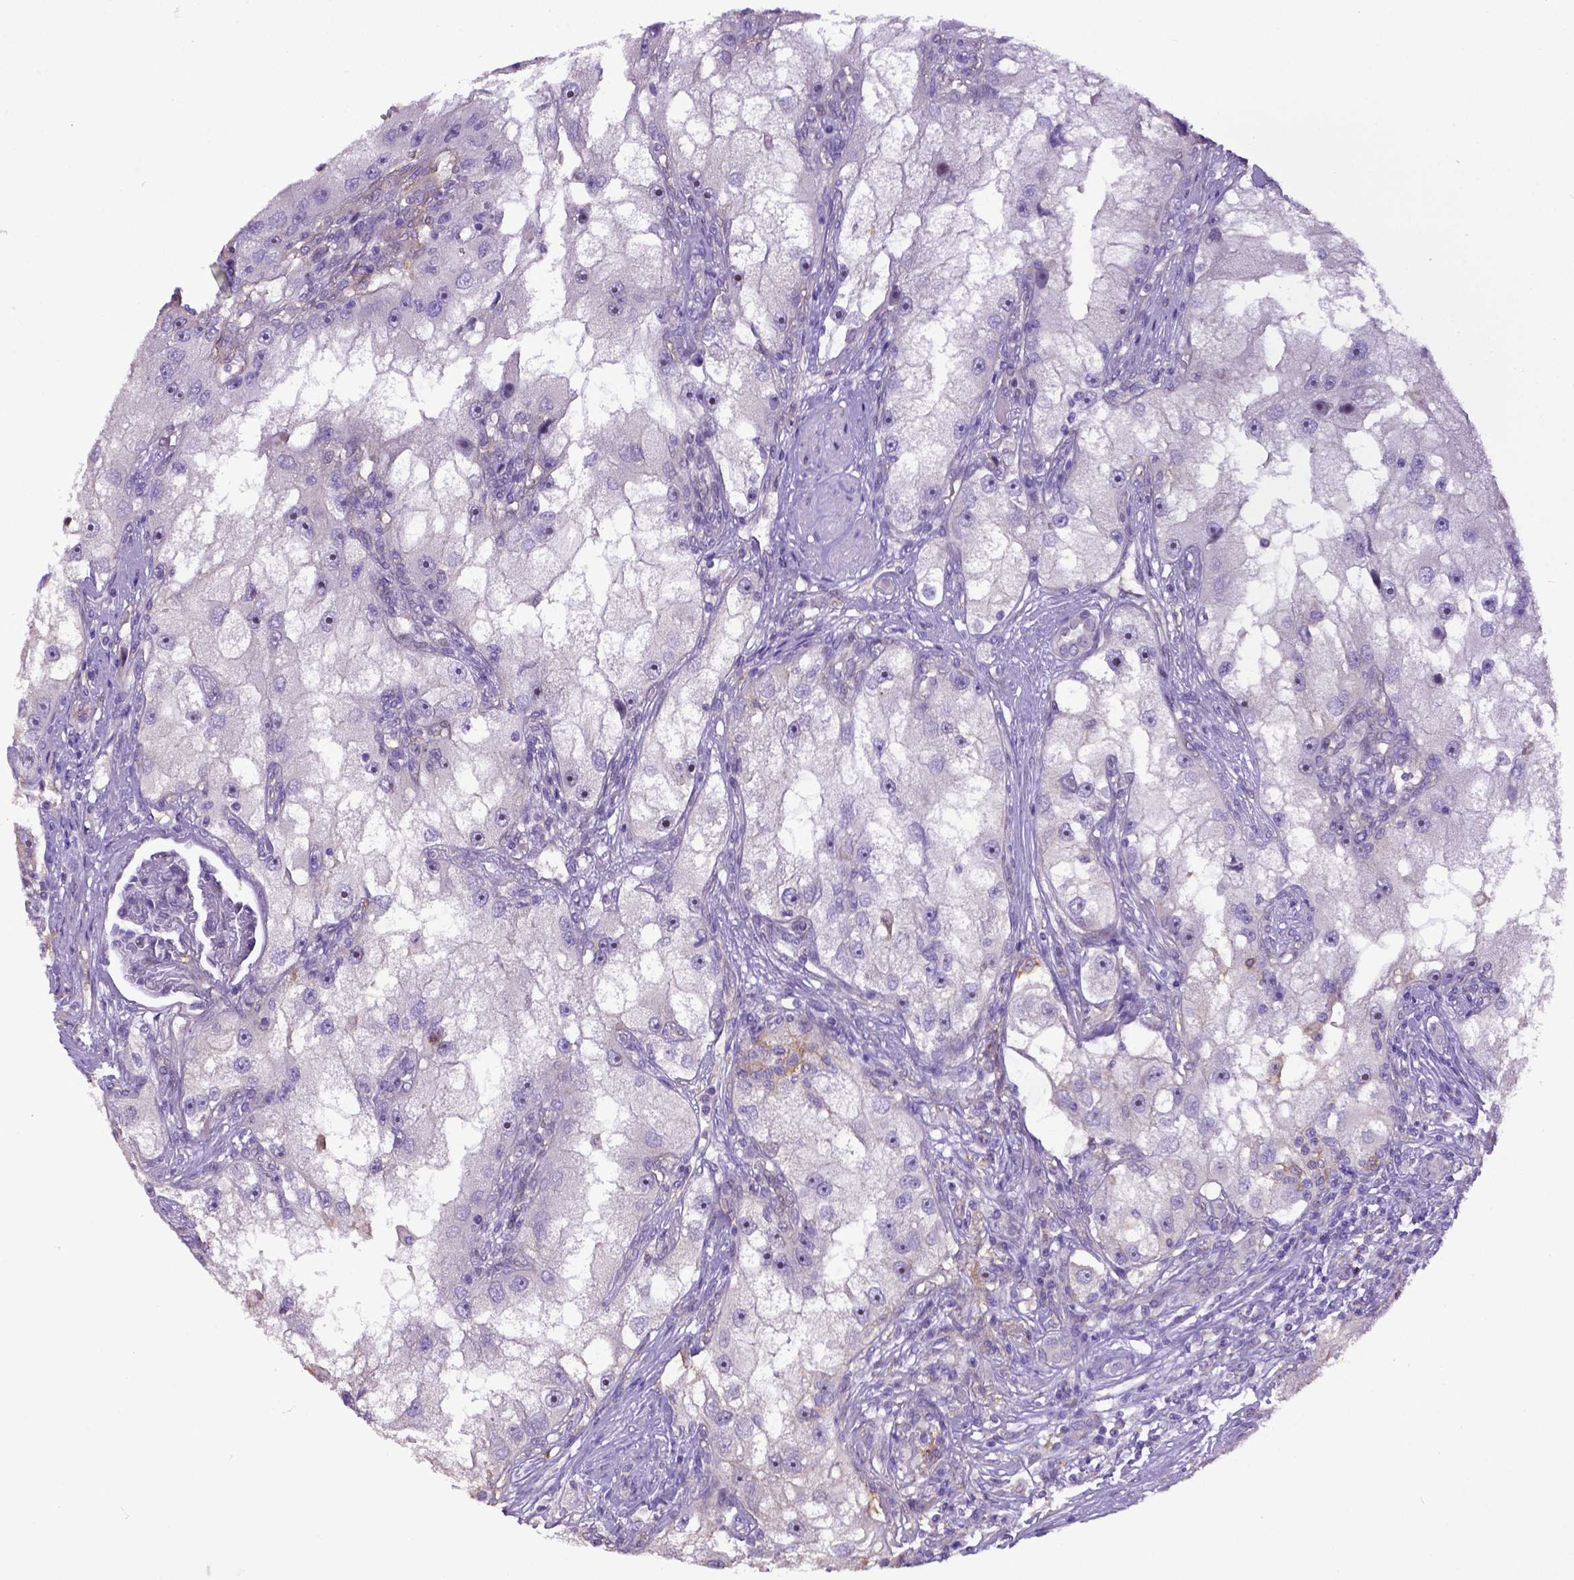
{"staining": {"intensity": "negative", "quantity": "none", "location": "none"}, "tissue": "renal cancer", "cell_type": "Tumor cells", "image_type": "cancer", "snomed": [{"axis": "morphology", "description": "Adenocarcinoma, NOS"}, {"axis": "topography", "description": "Kidney"}], "caption": "DAB (3,3'-diaminobenzidine) immunohistochemical staining of renal cancer (adenocarcinoma) demonstrates no significant positivity in tumor cells.", "gene": "CD40", "patient": {"sex": "male", "age": 63}}